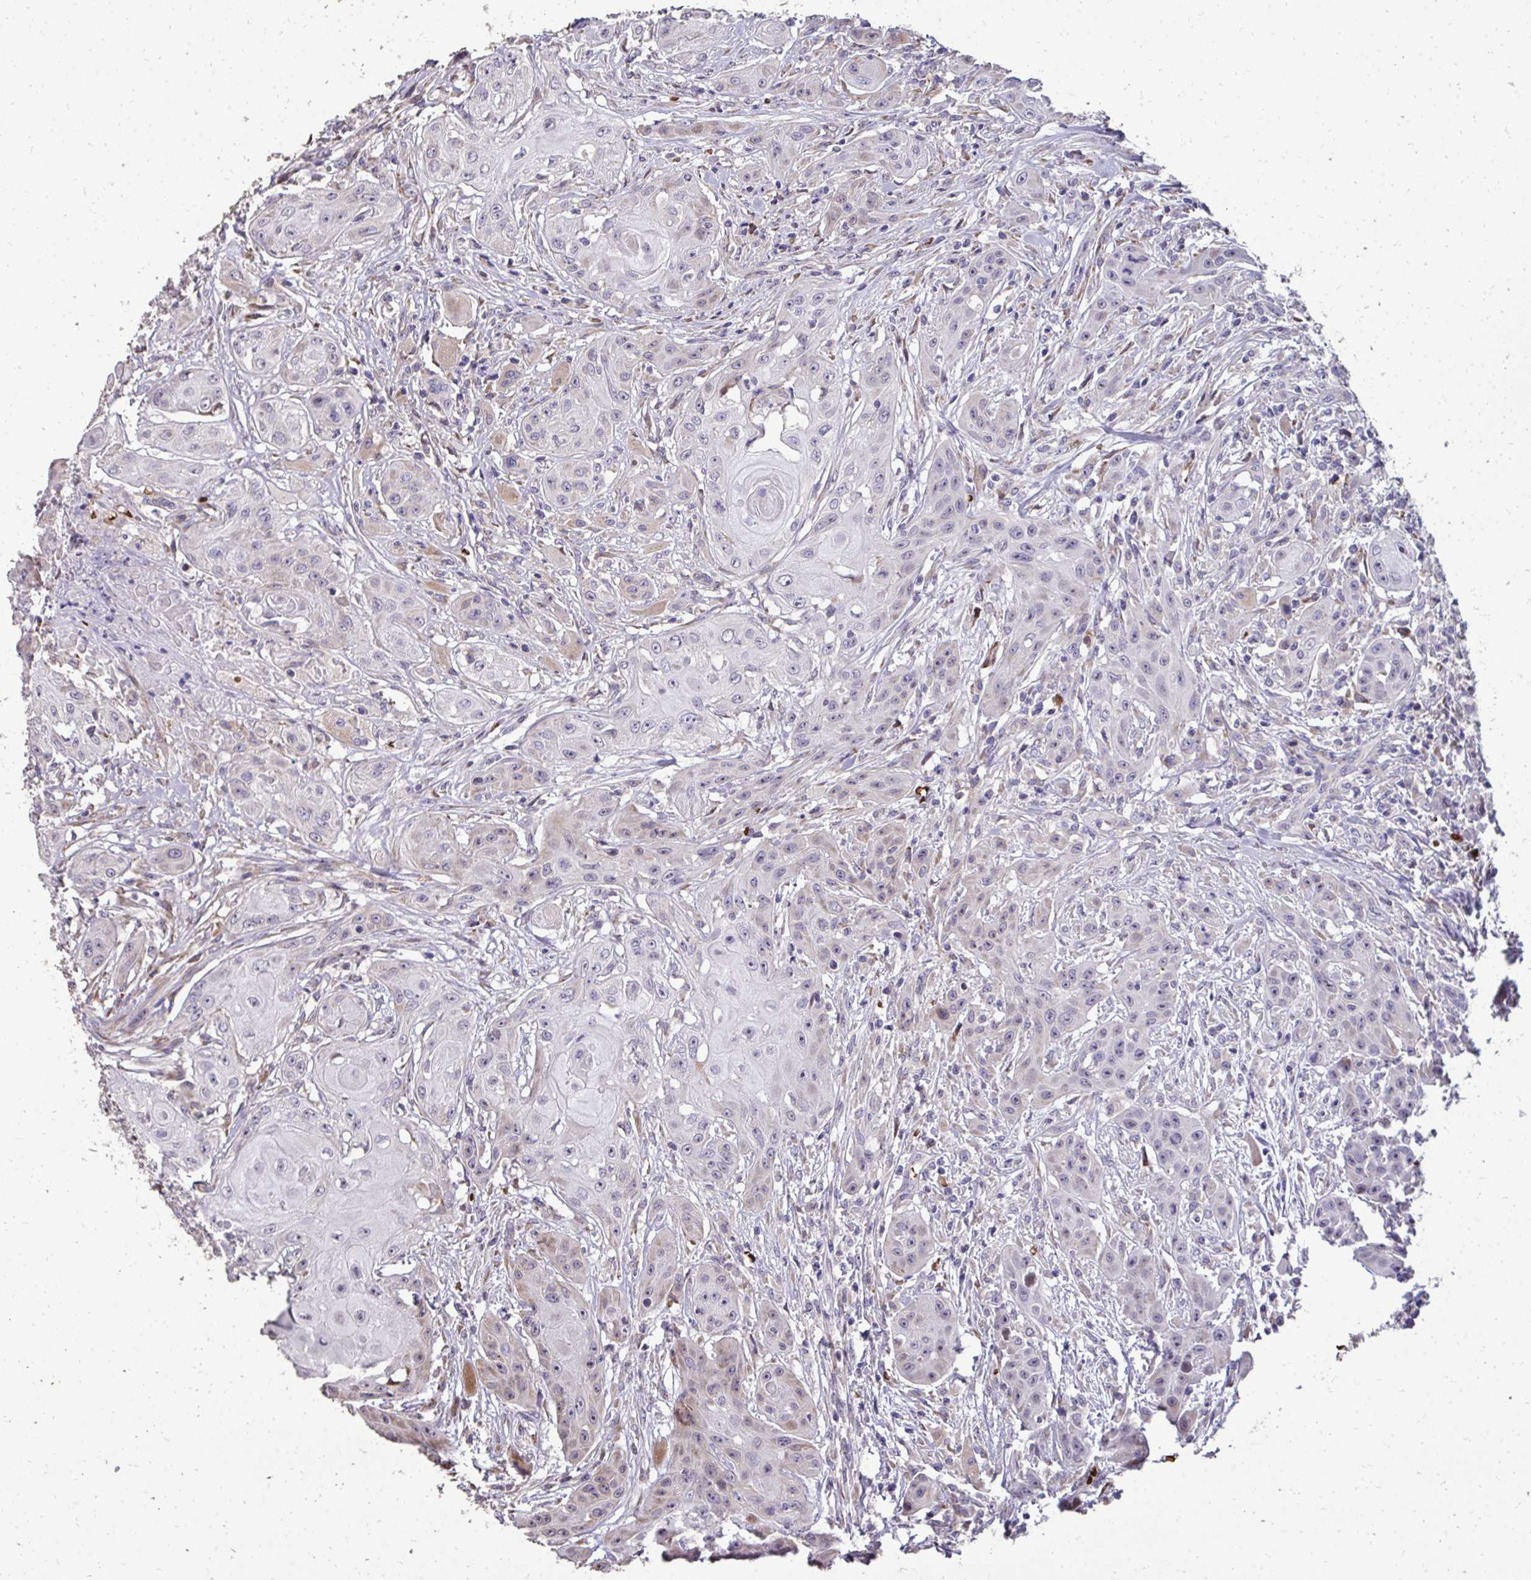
{"staining": {"intensity": "negative", "quantity": "none", "location": "none"}, "tissue": "head and neck cancer", "cell_type": "Tumor cells", "image_type": "cancer", "snomed": [{"axis": "morphology", "description": "Squamous cell carcinoma, NOS"}, {"axis": "topography", "description": "Oral tissue"}, {"axis": "topography", "description": "Head-Neck"}, {"axis": "topography", "description": "Neck, NOS"}], "caption": "Tumor cells show no significant protein positivity in head and neck squamous cell carcinoma.", "gene": "FIBCD1", "patient": {"sex": "female", "age": 55}}